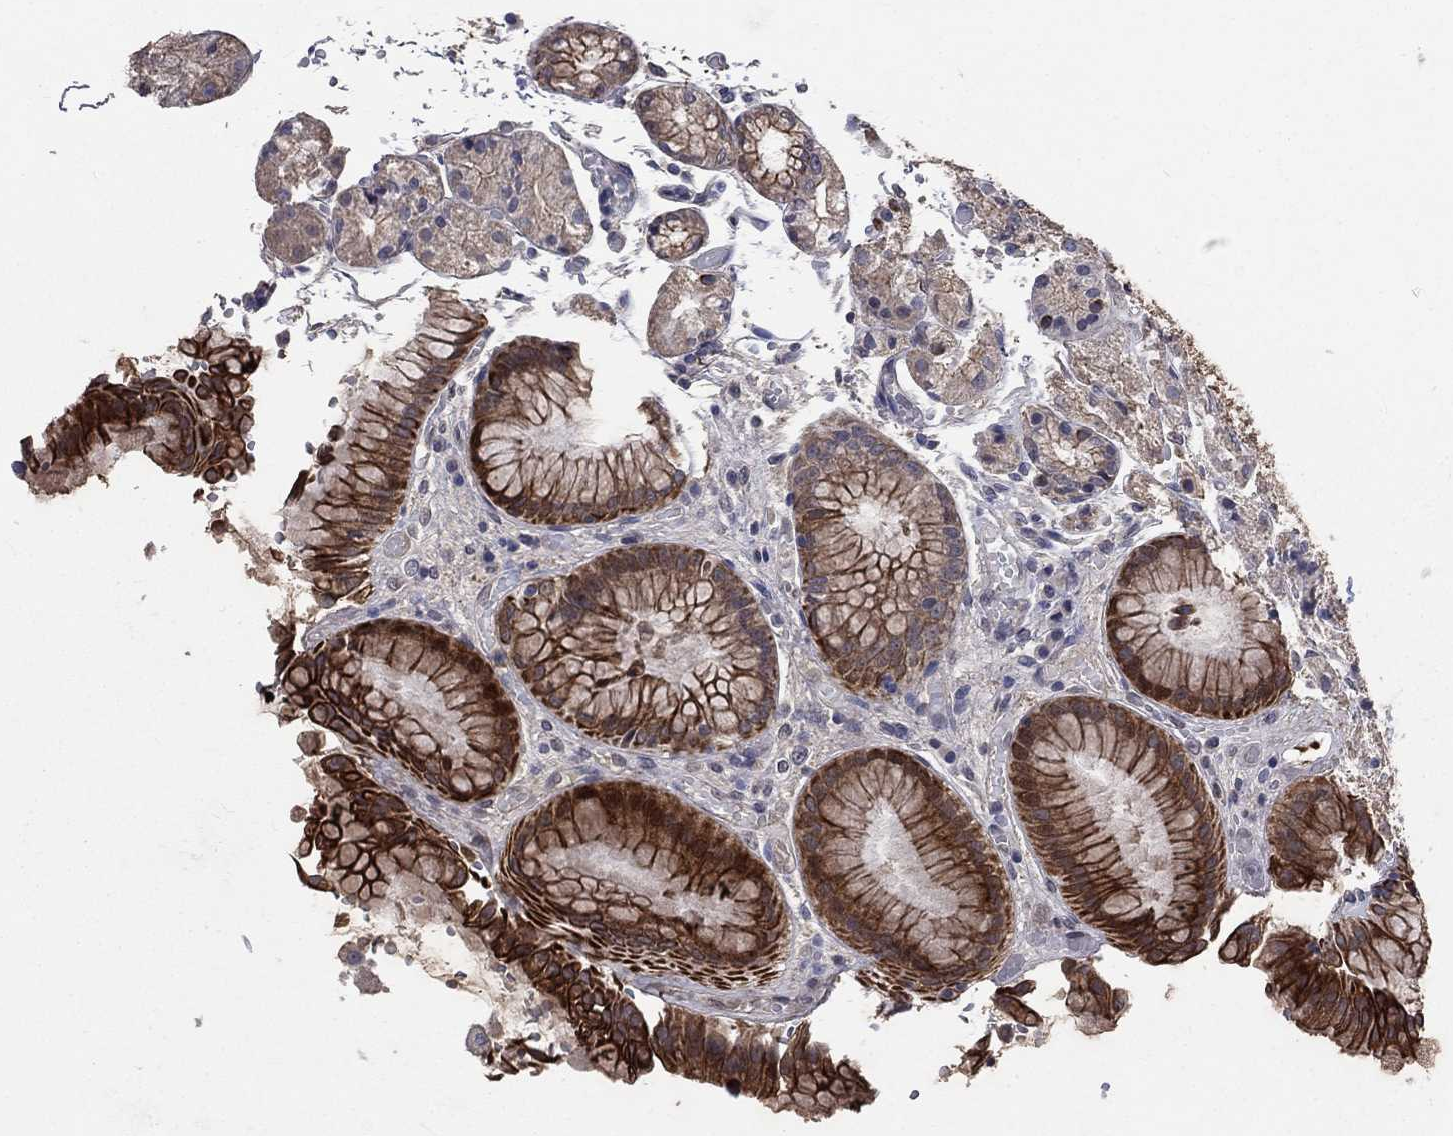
{"staining": {"intensity": "moderate", "quantity": "25%-75%", "location": "cytoplasmic/membranous"}, "tissue": "stomach", "cell_type": "Glandular cells", "image_type": "normal", "snomed": [{"axis": "morphology", "description": "Normal tissue, NOS"}, {"axis": "topography", "description": "Stomach, upper"}], "caption": "Immunohistochemistry image of normal human stomach stained for a protein (brown), which exhibits medium levels of moderate cytoplasmic/membranous positivity in approximately 25%-75% of glandular cells.", "gene": "CHST5", "patient": {"sex": "male", "age": 72}}